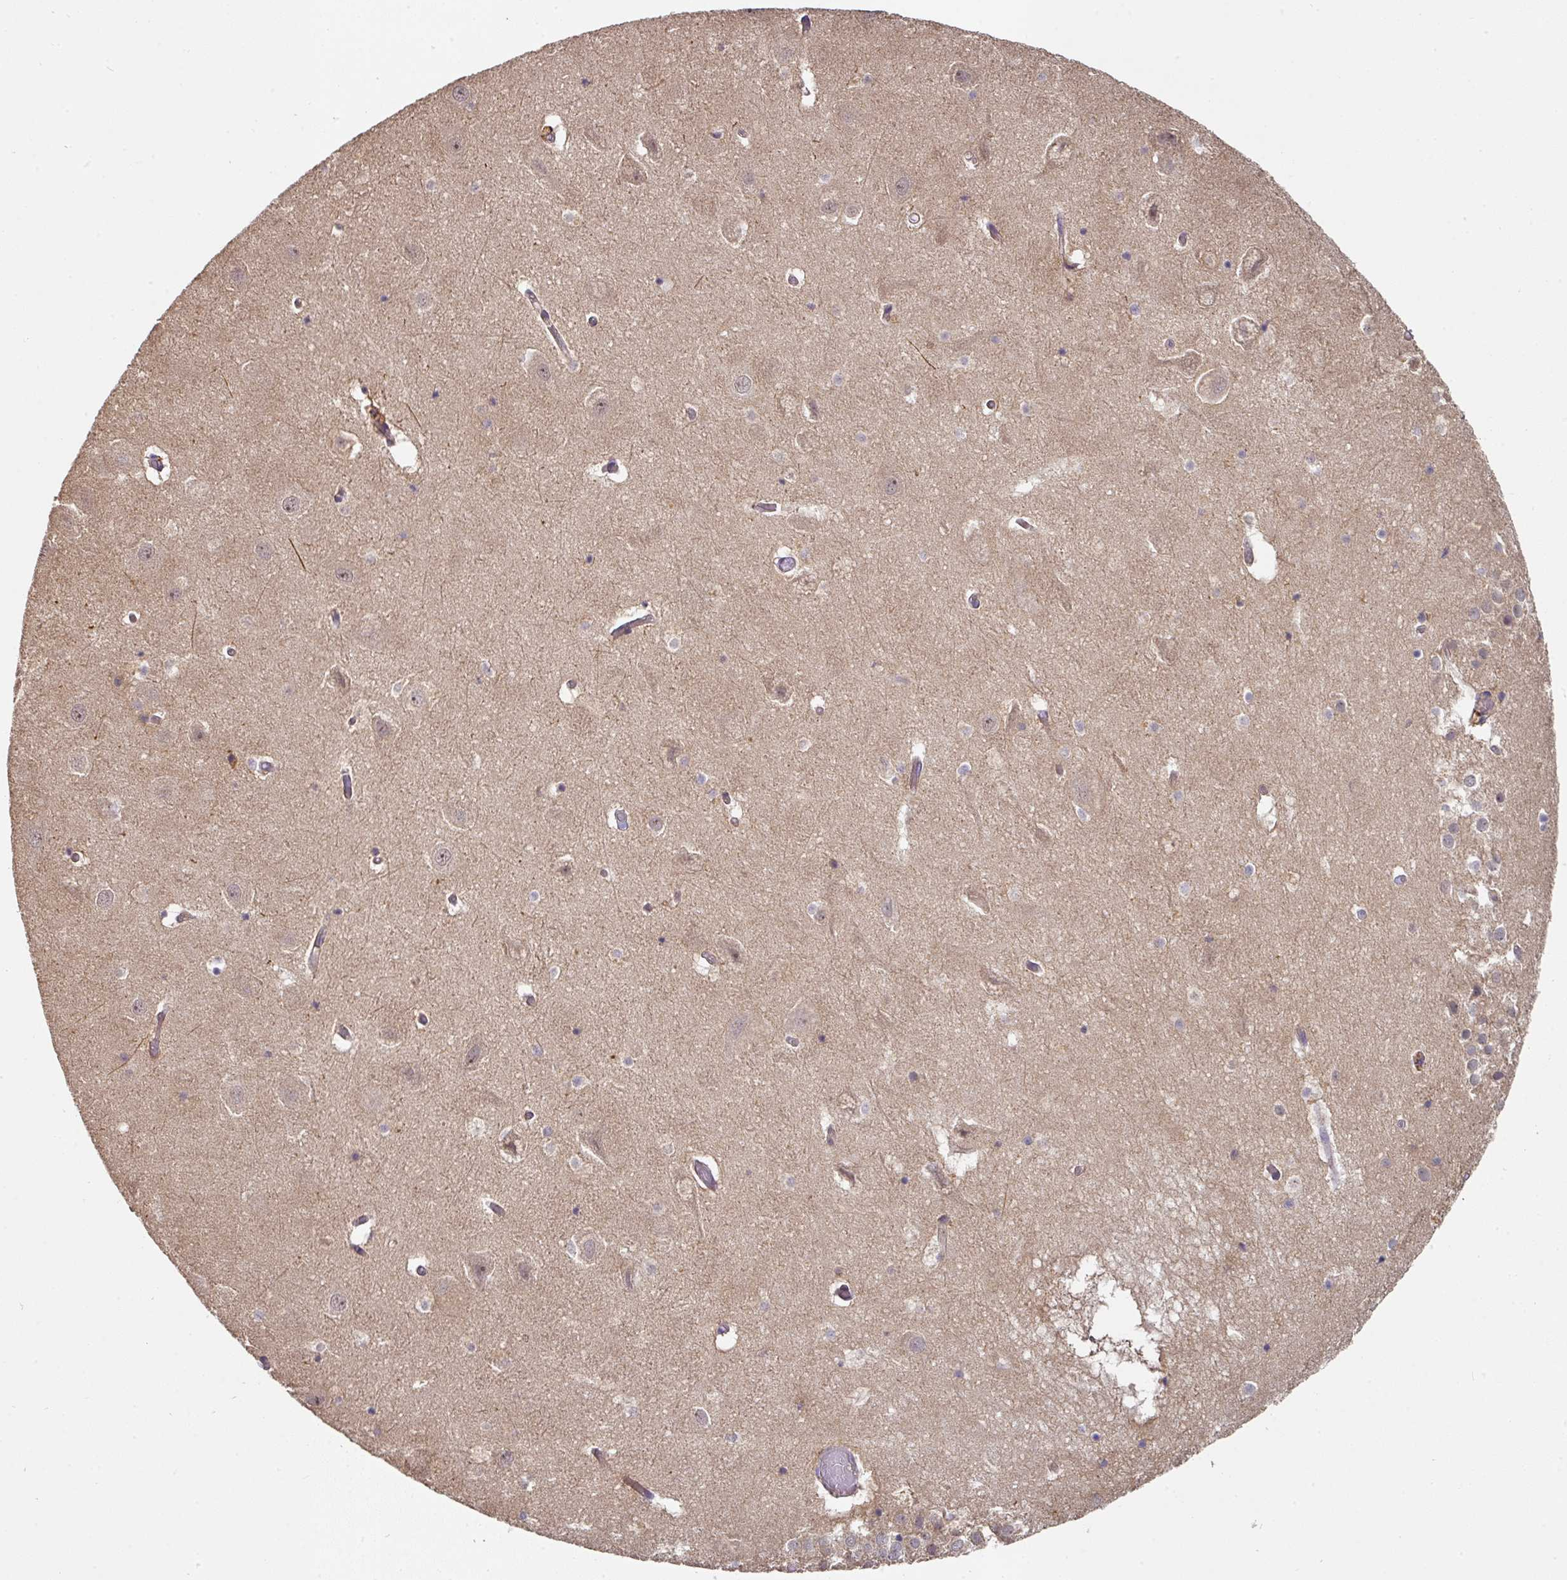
{"staining": {"intensity": "weak", "quantity": "<25%", "location": "cytoplasmic/membranous"}, "tissue": "hippocampus", "cell_type": "Glial cells", "image_type": "normal", "snomed": [{"axis": "morphology", "description": "Normal tissue, NOS"}, {"axis": "topography", "description": "Hippocampus"}], "caption": "Immunohistochemistry micrograph of normal human hippocampus stained for a protein (brown), which shows no expression in glial cells.", "gene": "ACVR2B", "patient": {"sex": "female", "age": 52}}